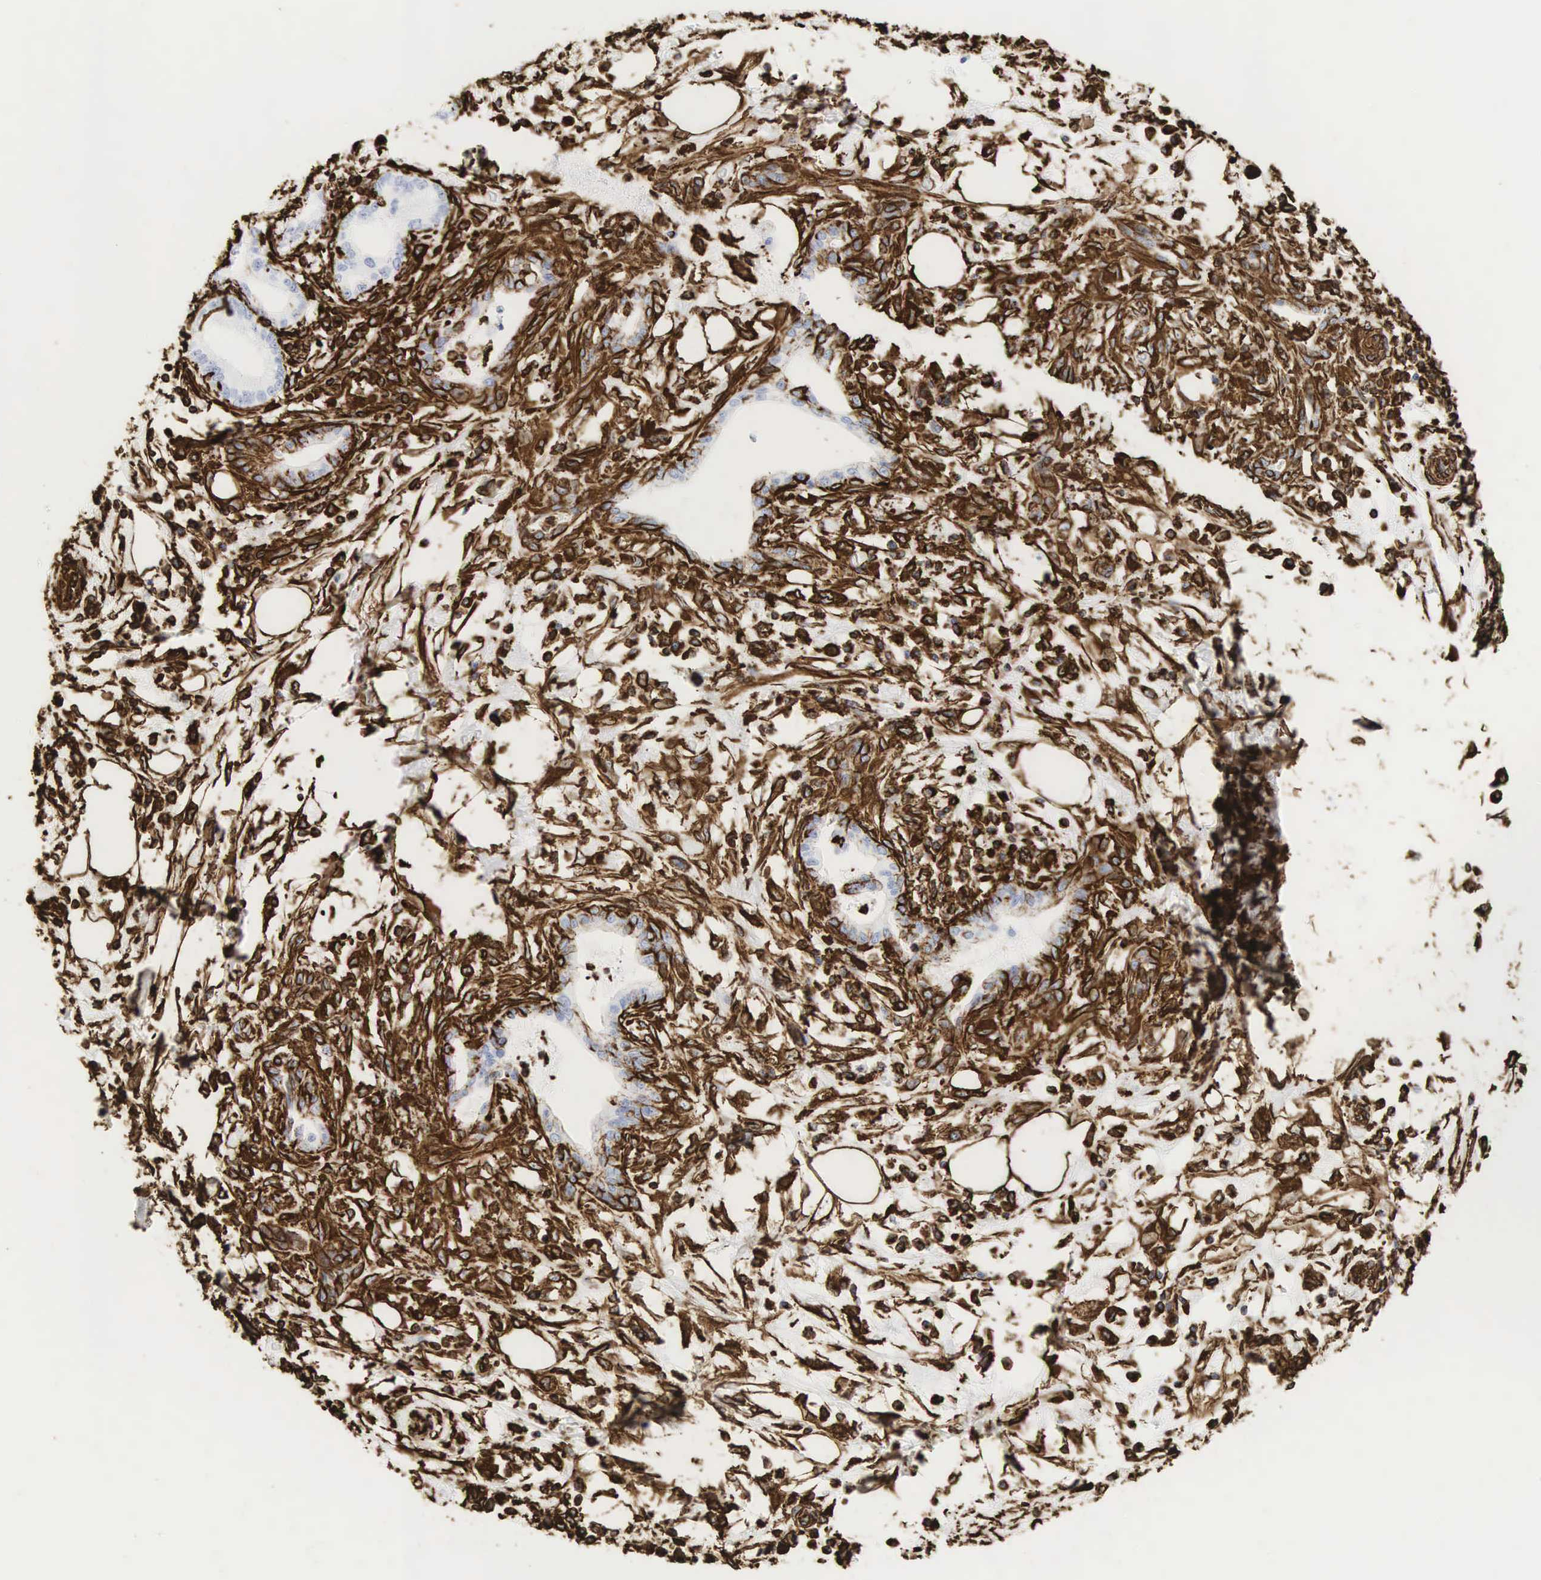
{"staining": {"intensity": "strong", "quantity": "<25%", "location": "cytoplasmic/membranous"}, "tissue": "pancreatic cancer", "cell_type": "Tumor cells", "image_type": "cancer", "snomed": [{"axis": "morphology", "description": "Adenocarcinoma, NOS"}, {"axis": "topography", "description": "Pancreas"}], "caption": "The photomicrograph demonstrates a brown stain indicating the presence of a protein in the cytoplasmic/membranous of tumor cells in adenocarcinoma (pancreatic).", "gene": "VIM", "patient": {"sex": "female", "age": 64}}